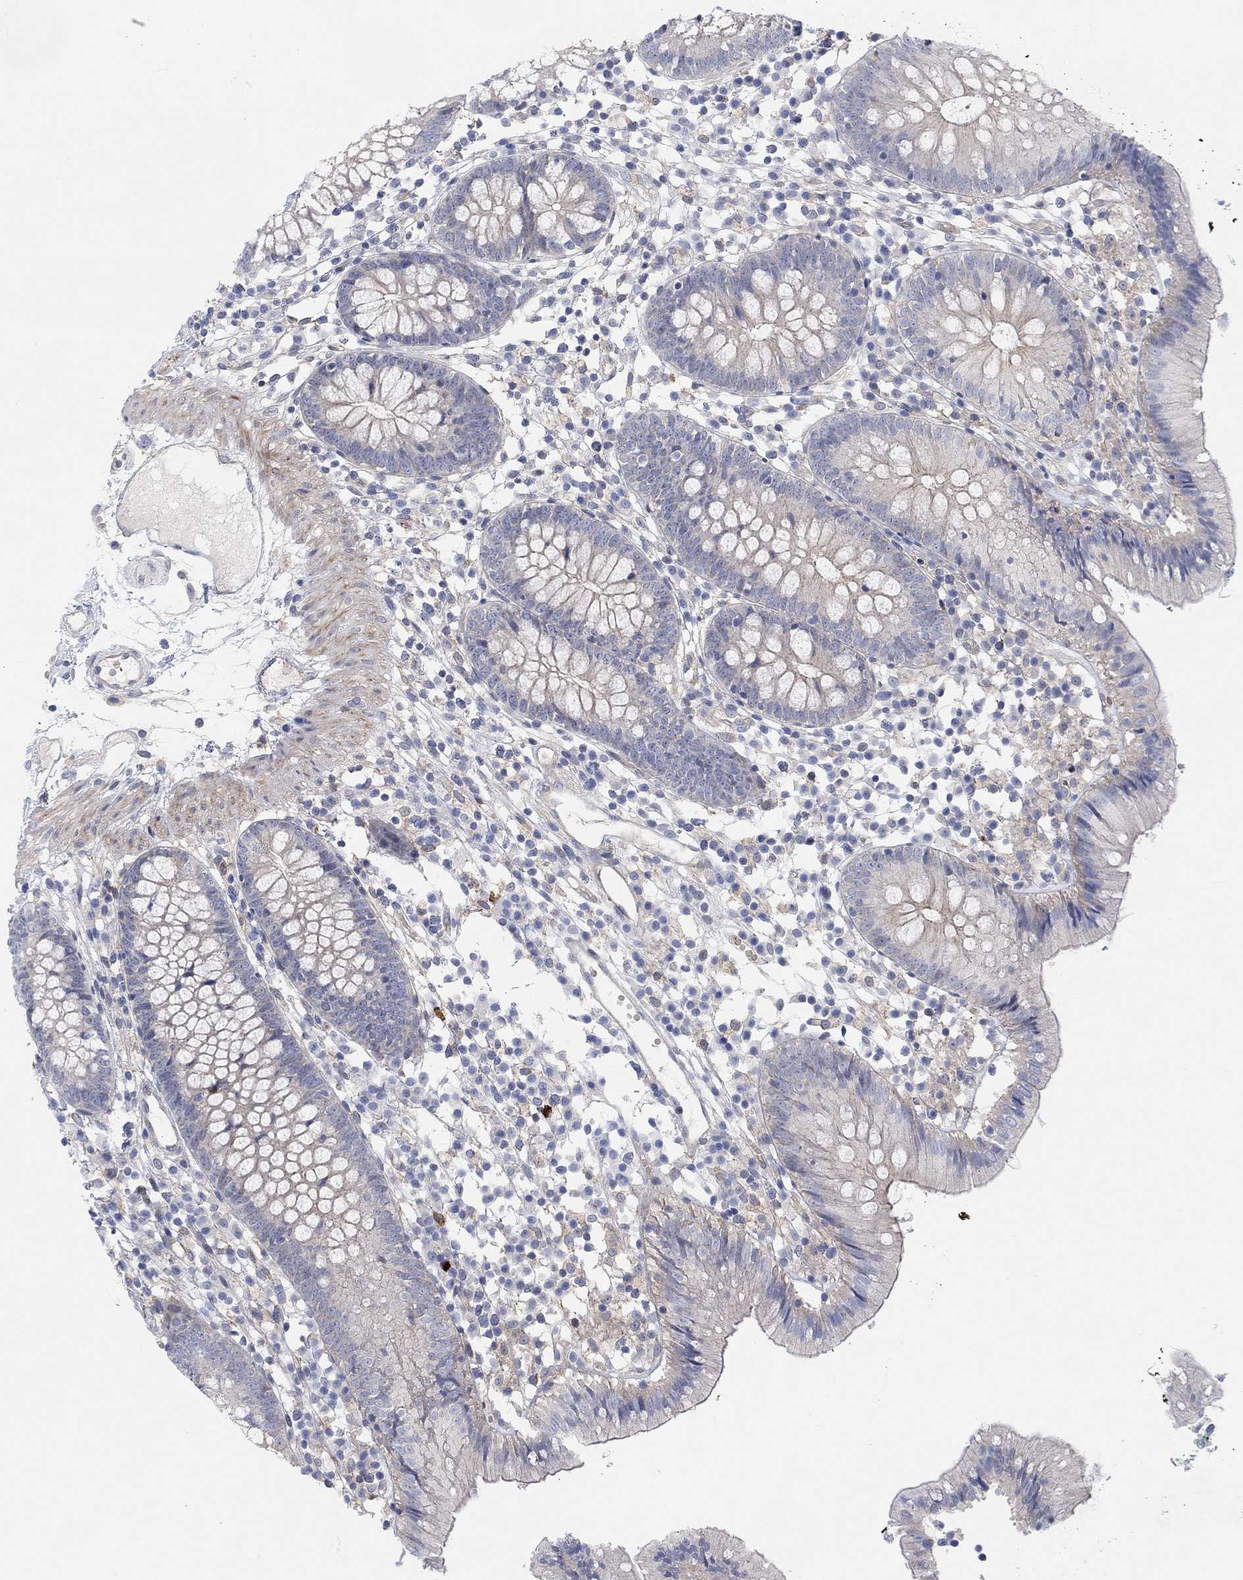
{"staining": {"intensity": "negative", "quantity": "none", "location": "none"}, "tissue": "colon", "cell_type": "Endothelial cells", "image_type": "normal", "snomed": [{"axis": "morphology", "description": "Normal tissue, NOS"}, {"axis": "topography", "description": "Rectum"}], "caption": "Endothelial cells are negative for brown protein staining in unremarkable colon. (Brightfield microscopy of DAB (3,3'-diaminobenzidine) IHC at high magnification).", "gene": "PMFBP1", "patient": {"sex": "male", "age": 70}}